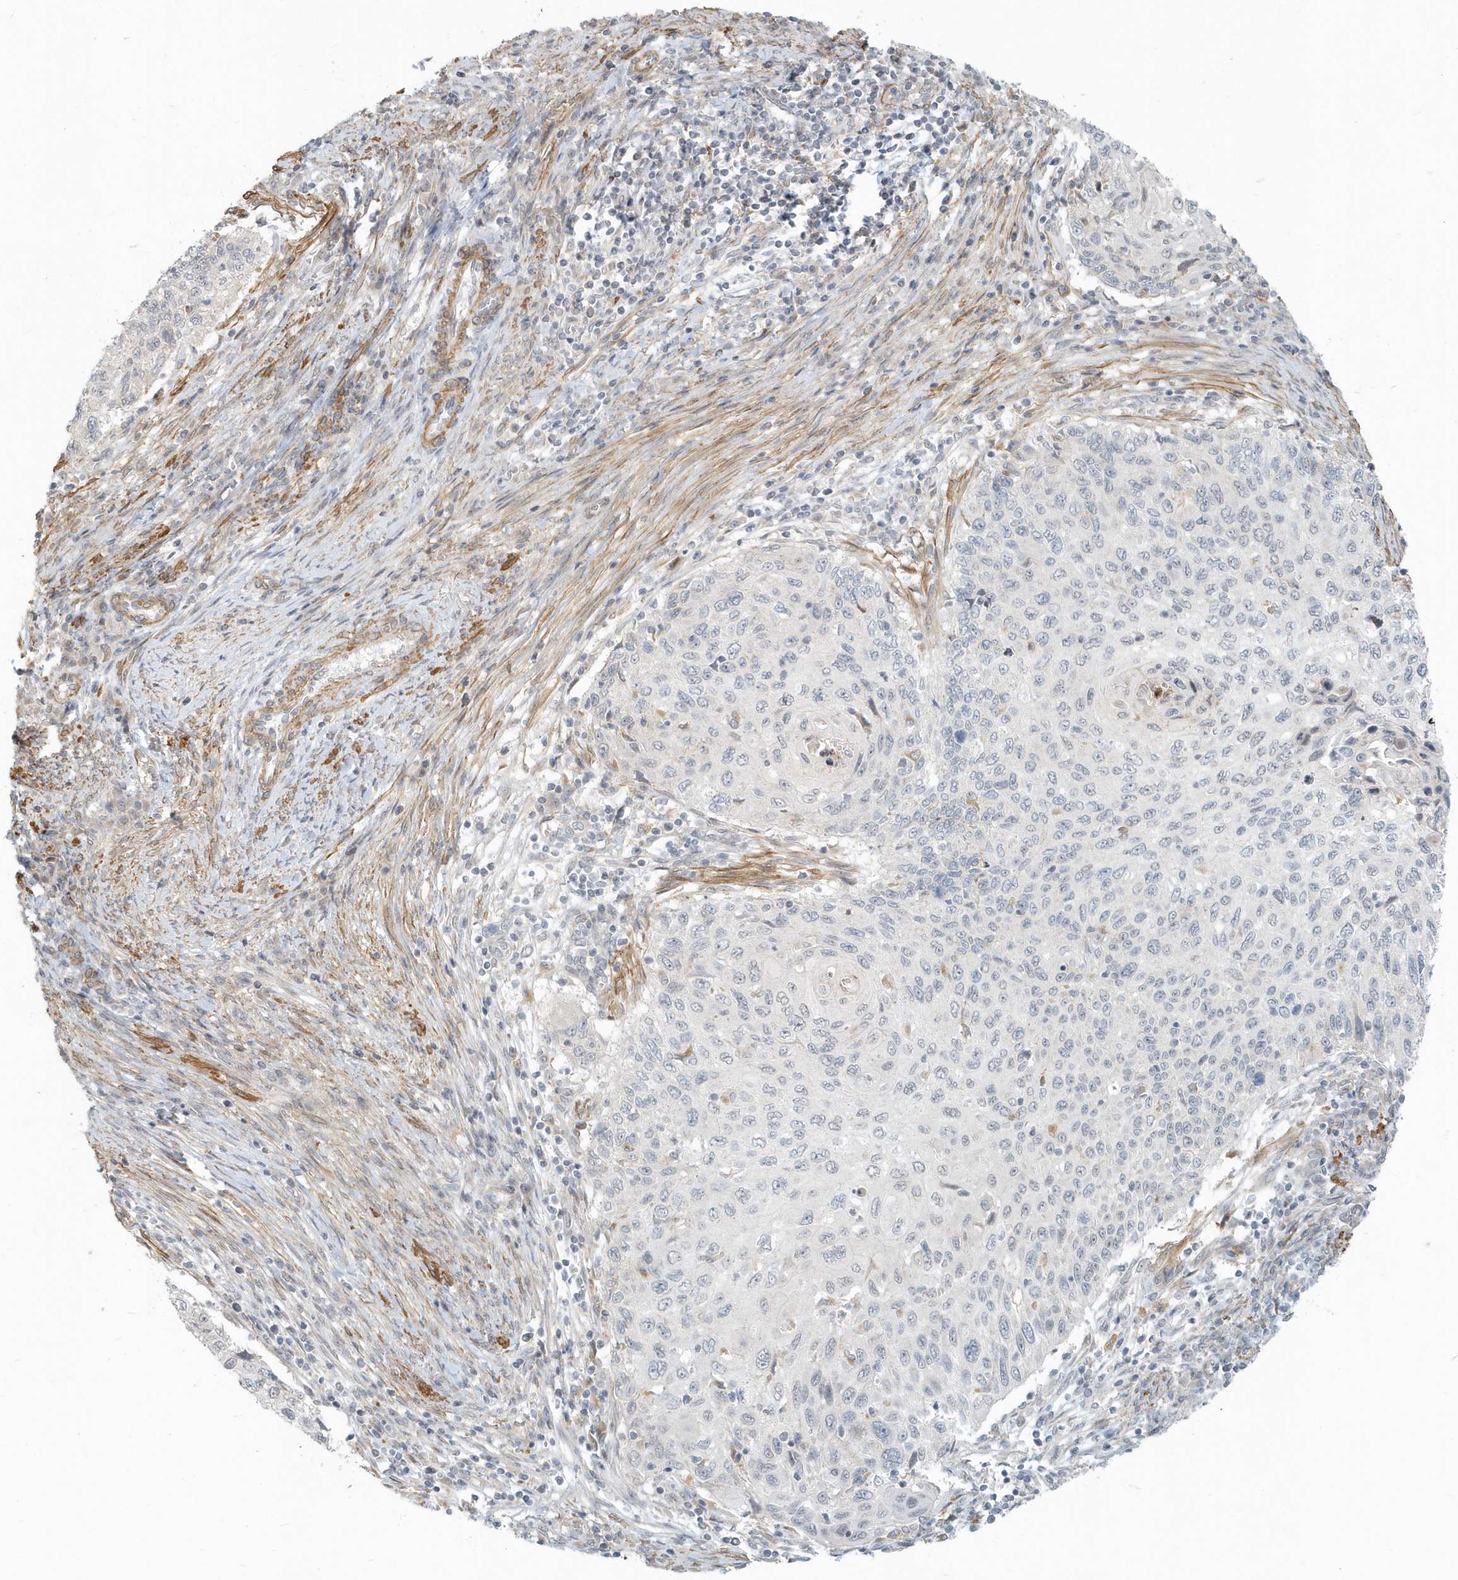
{"staining": {"intensity": "negative", "quantity": "none", "location": "none"}, "tissue": "cervical cancer", "cell_type": "Tumor cells", "image_type": "cancer", "snomed": [{"axis": "morphology", "description": "Squamous cell carcinoma, NOS"}, {"axis": "topography", "description": "Cervix"}], "caption": "A histopathology image of squamous cell carcinoma (cervical) stained for a protein shows no brown staining in tumor cells. (Stains: DAB immunohistochemistry (IHC) with hematoxylin counter stain, Microscopy: brightfield microscopy at high magnification).", "gene": "NAPB", "patient": {"sex": "female", "age": 70}}